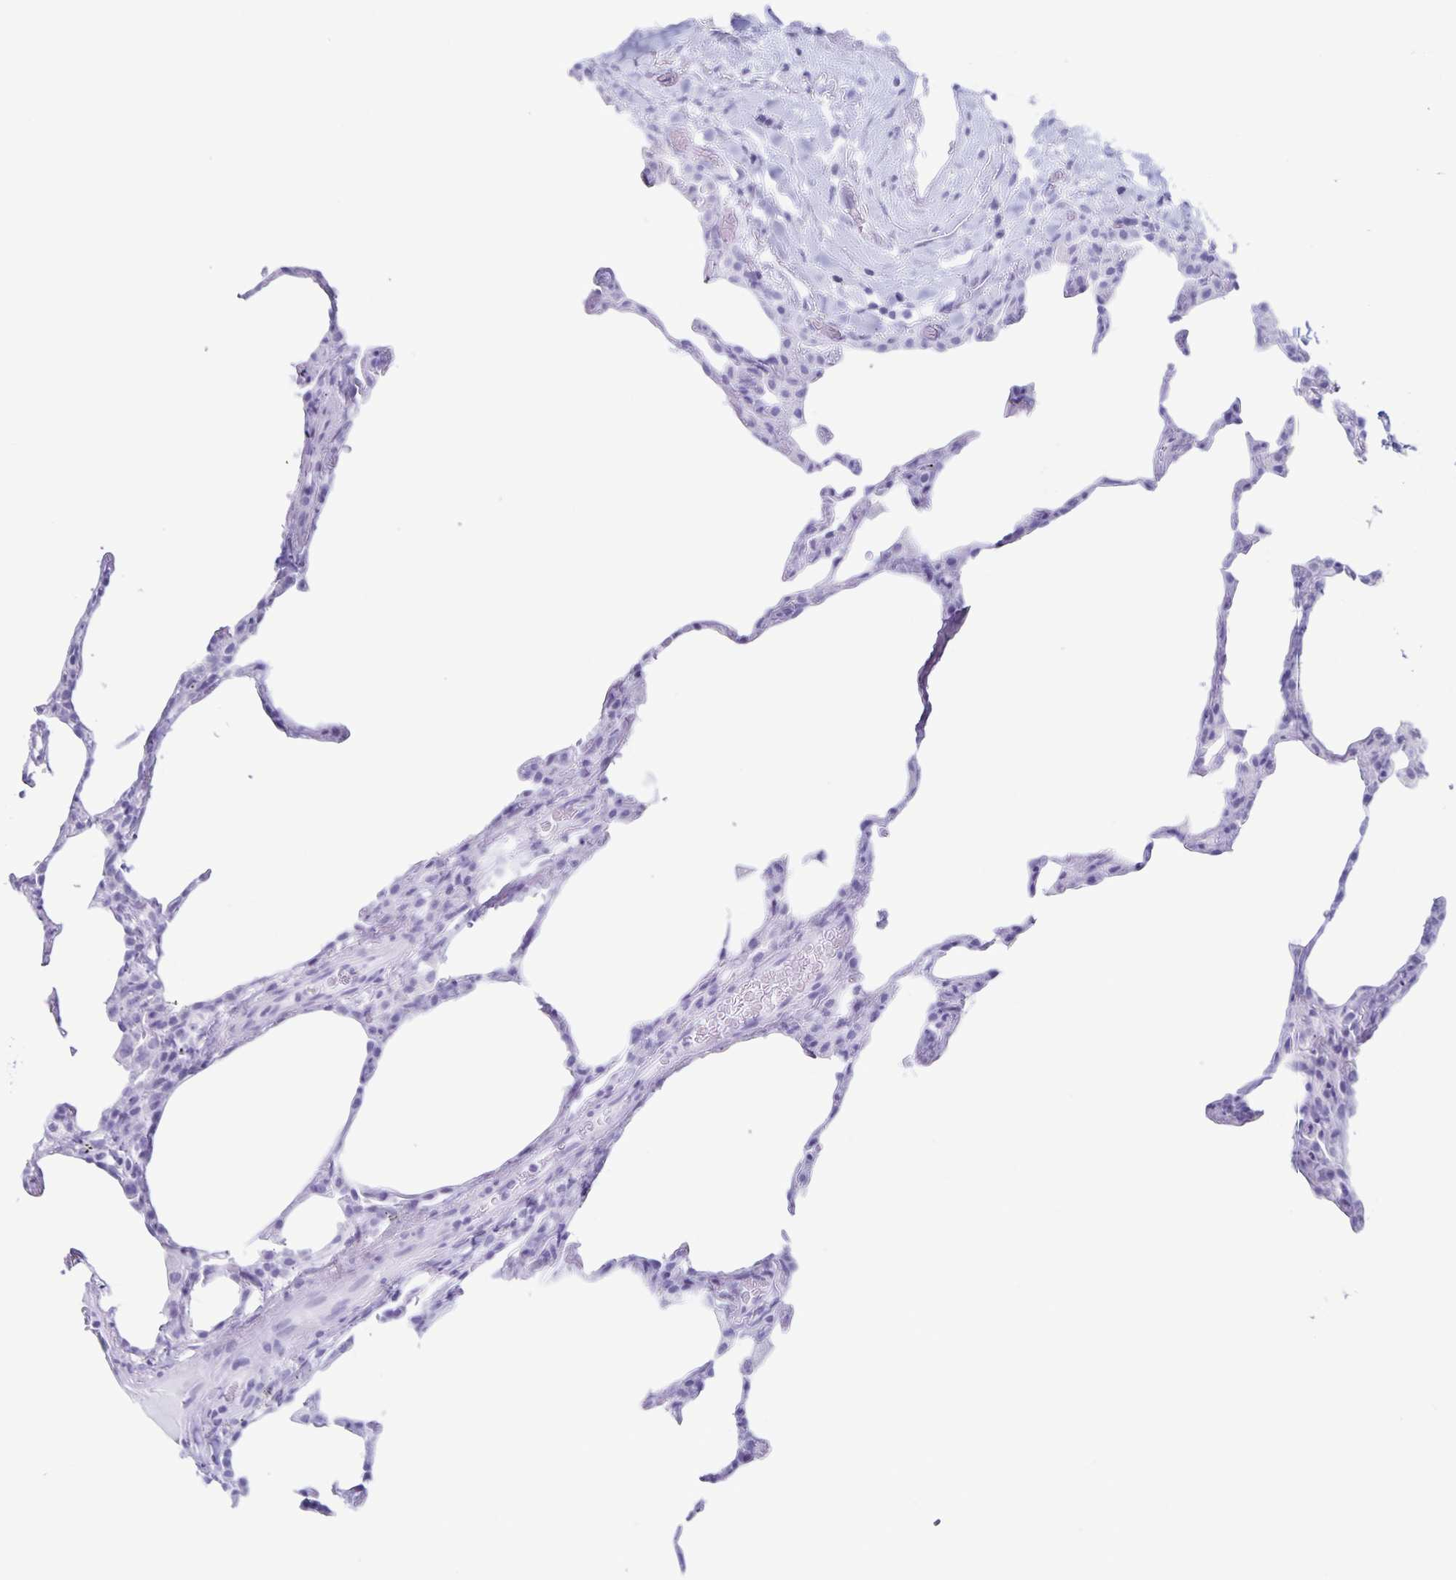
{"staining": {"intensity": "negative", "quantity": "none", "location": "none"}, "tissue": "lung", "cell_type": "Alveolar cells", "image_type": "normal", "snomed": [{"axis": "morphology", "description": "Normal tissue, NOS"}, {"axis": "topography", "description": "Lung"}], "caption": "Immunohistochemistry (IHC) image of unremarkable lung: lung stained with DAB (3,3'-diaminobenzidine) displays no significant protein staining in alveolar cells.", "gene": "C12orf56", "patient": {"sex": "female", "age": 57}}